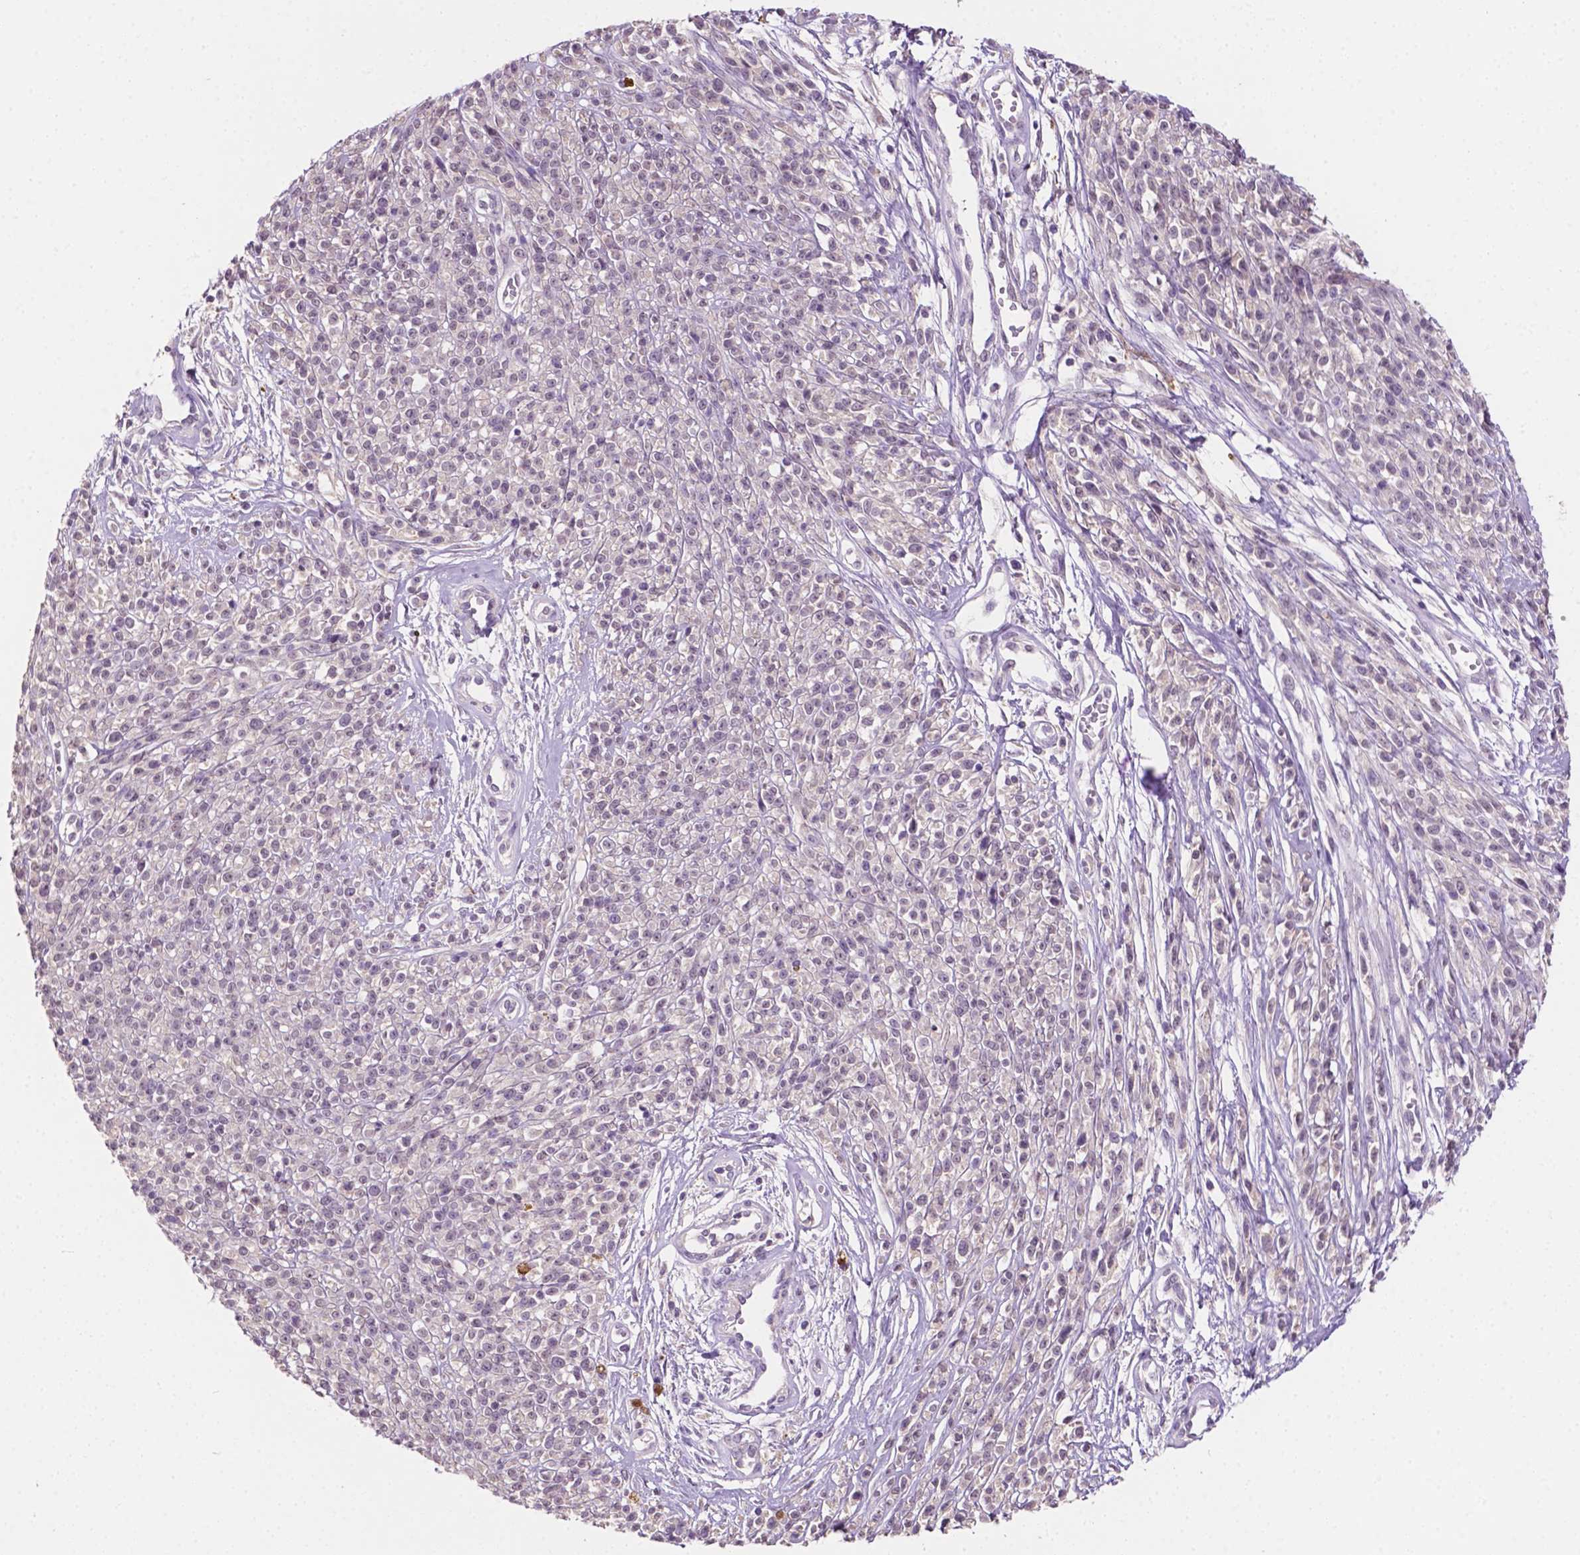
{"staining": {"intensity": "negative", "quantity": "none", "location": "none"}, "tissue": "melanoma", "cell_type": "Tumor cells", "image_type": "cancer", "snomed": [{"axis": "morphology", "description": "Malignant melanoma, NOS"}, {"axis": "topography", "description": "Skin"}, {"axis": "topography", "description": "Skin of trunk"}], "caption": "An immunohistochemistry micrograph of malignant melanoma is shown. There is no staining in tumor cells of malignant melanoma. (Stains: DAB (3,3'-diaminobenzidine) IHC with hematoxylin counter stain, Microscopy: brightfield microscopy at high magnification).", "gene": "MROH6", "patient": {"sex": "male", "age": 74}}